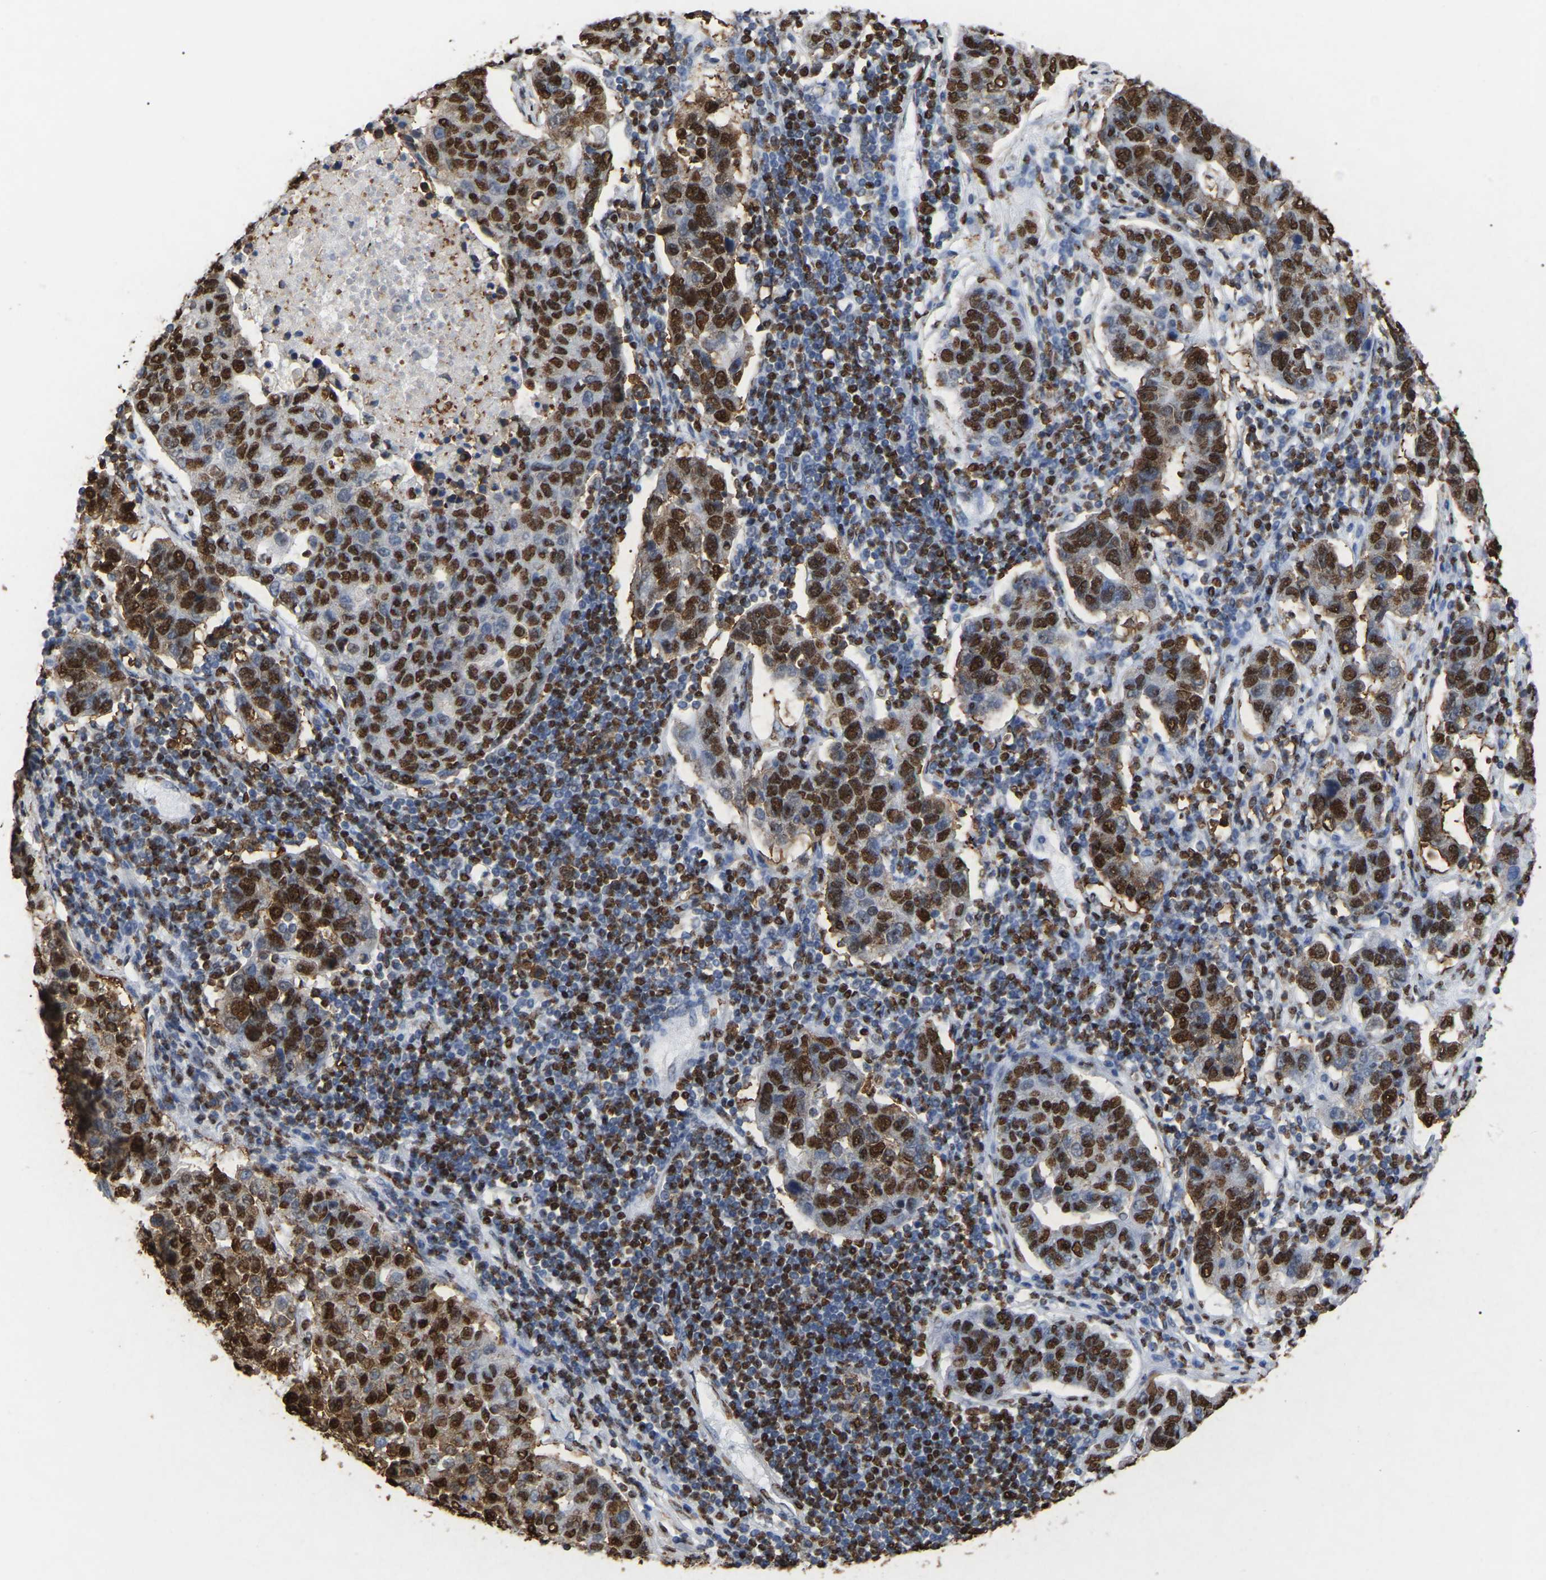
{"staining": {"intensity": "strong", "quantity": ">75%", "location": "nuclear"}, "tissue": "pancreatic cancer", "cell_type": "Tumor cells", "image_type": "cancer", "snomed": [{"axis": "morphology", "description": "Adenocarcinoma, NOS"}, {"axis": "topography", "description": "Pancreas"}], "caption": "Approximately >75% of tumor cells in human pancreatic cancer exhibit strong nuclear protein staining as visualized by brown immunohistochemical staining.", "gene": "RBL2", "patient": {"sex": "female", "age": 61}}